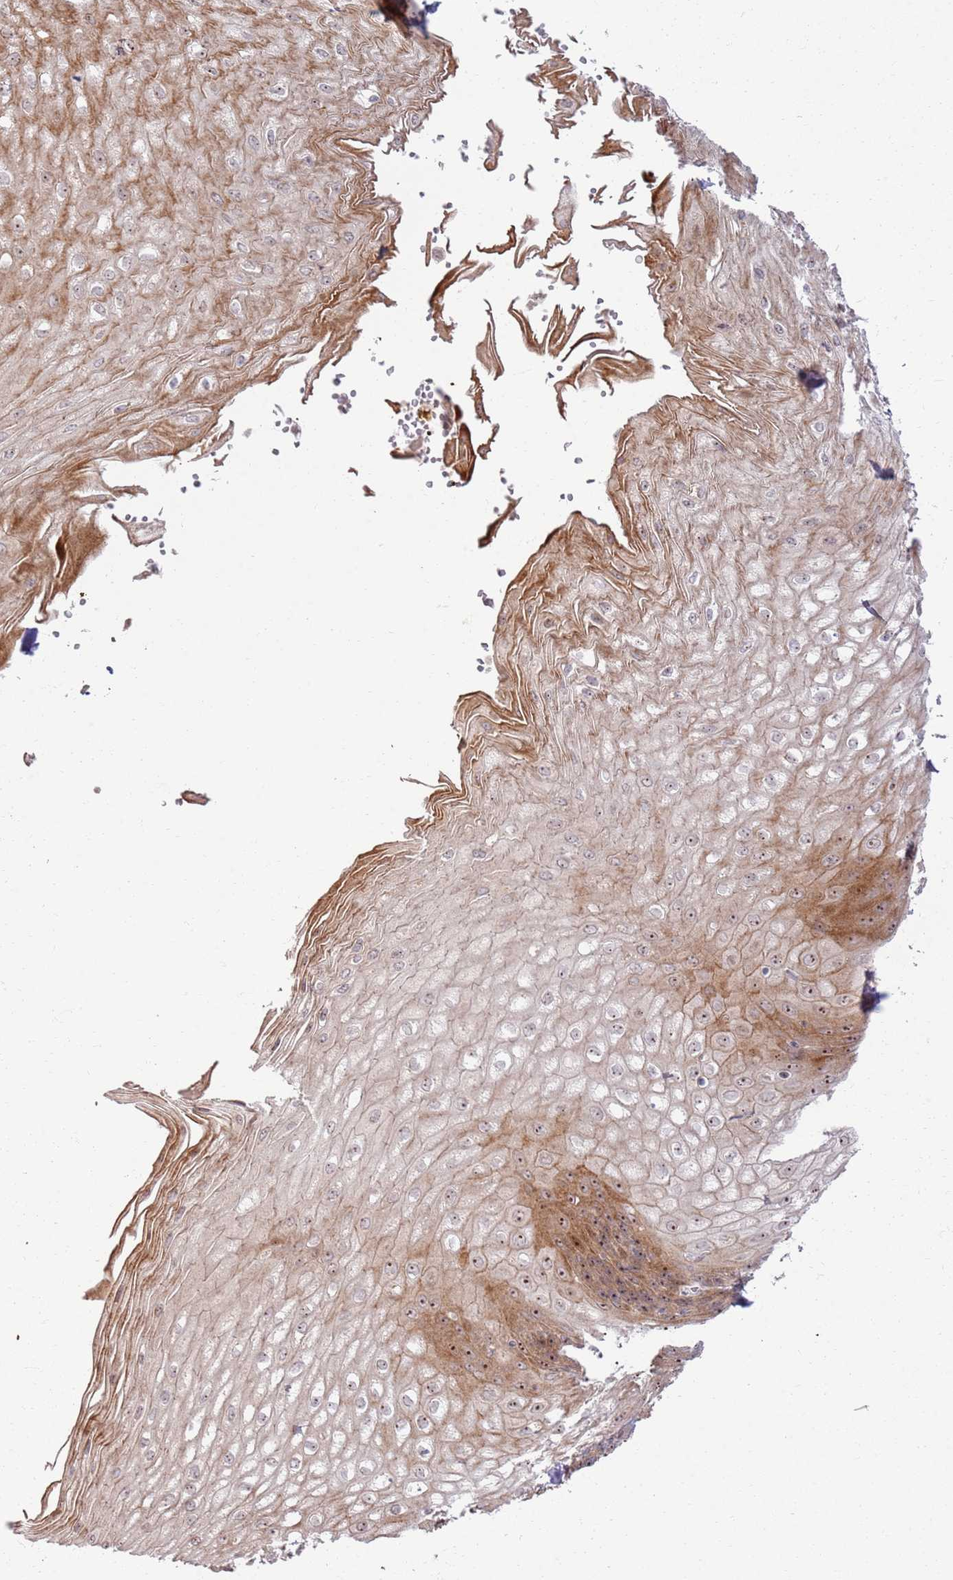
{"staining": {"intensity": "moderate", "quantity": ">75%", "location": "cytoplasmic/membranous,nuclear"}, "tissue": "esophagus", "cell_type": "Squamous epithelial cells", "image_type": "normal", "snomed": [{"axis": "morphology", "description": "Normal tissue, NOS"}, {"axis": "topography", "description": "Esophagus"}], "caption": "High-power microscopy captured an immunohistochemistry histopathology image of normal esophagus, revealing moderate cytoplasmic/membranous,nuclear expression in approximately >75% of squamous epithelial cells.", "gene": "CNPY1", "patient": {"sex": "male", "age": 60}}